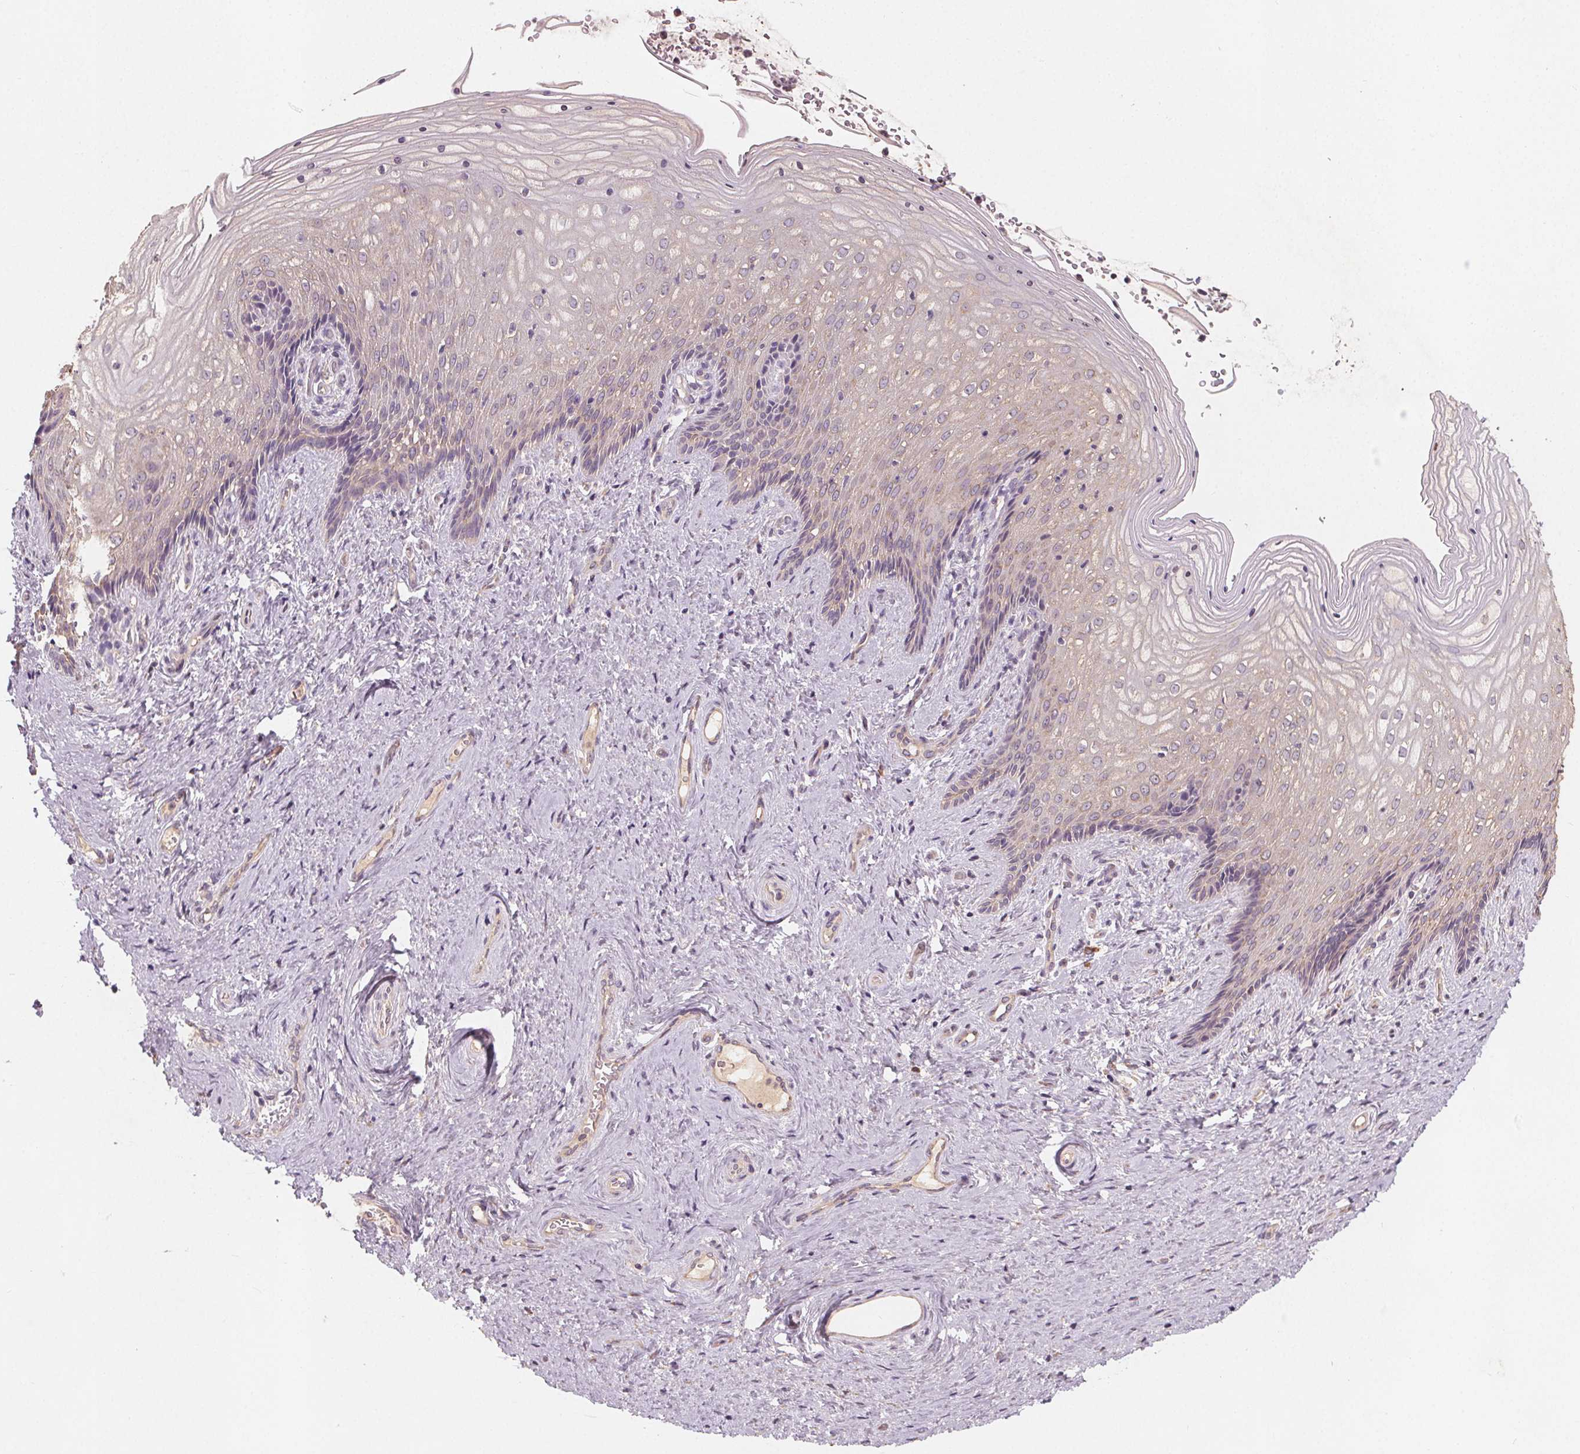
{"staining": {"intensity": "negative", "quantity": "none", "location": "none"}, "tissue": "vagina", "cell_type": "Squamous epithelial cells", "image_type": "normal", "snomed": [{"axis": "morphology", "description": "Normal tissue, NOS"}, {"axis": "topography", "description": "Vagina"}], "caption": "Human vagina stained for a protein using immunohistochemistry demonstrates no staining in squamous epithelial cells.", "gene": "TMEM80", "patient": {"sex": "female", "age": 45}}